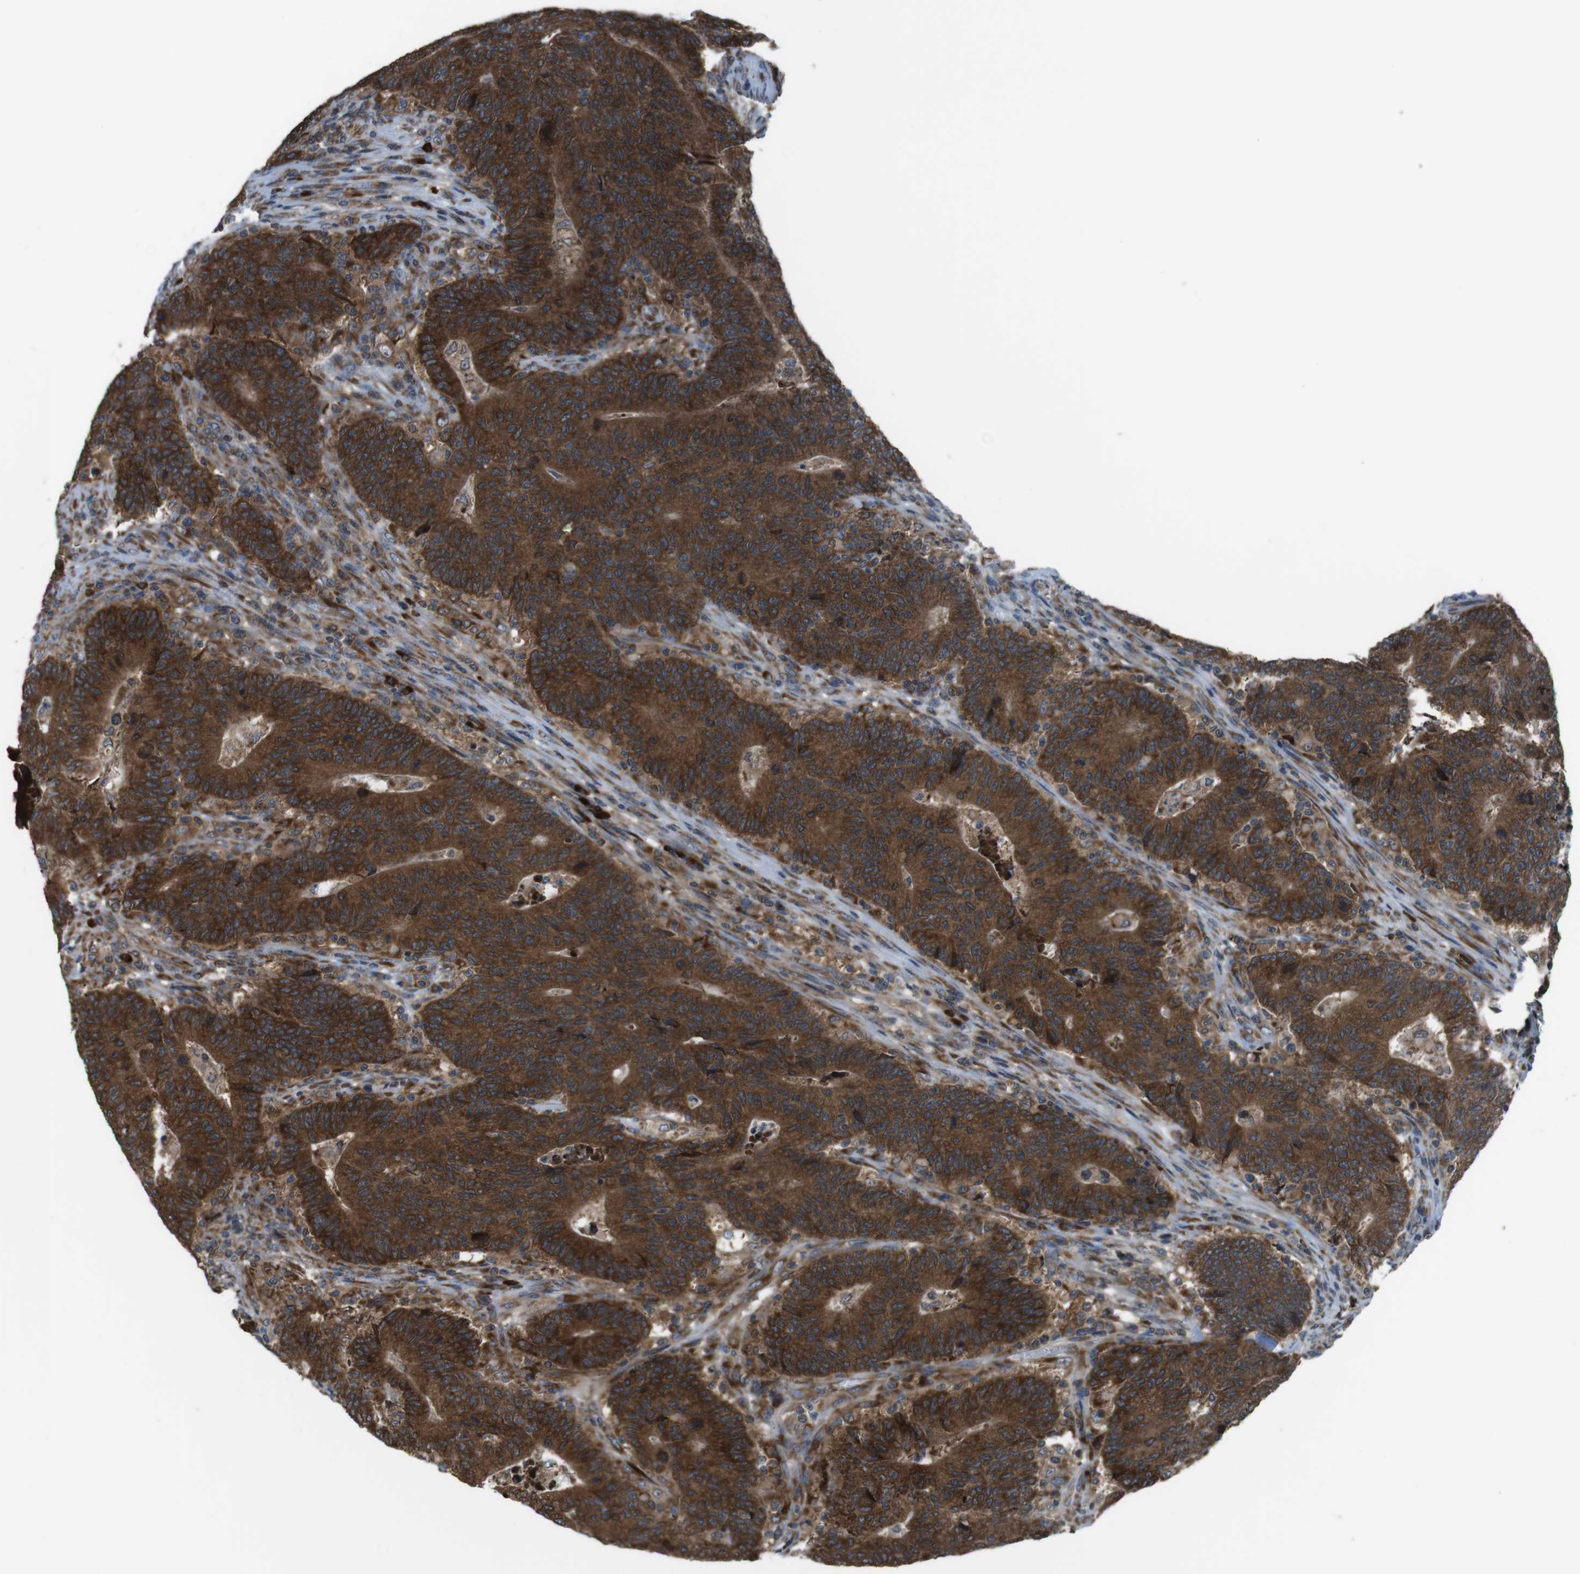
{"staining": {"intensity": "strong", "quantity": ">75%", "location": "cytoplasmic/membranous"}, "tissue": "colorectal cancer", "cell_type": "Tumor cells", "image_type": "cancer", "snomed": [{"axis": "morphology", "description": "Normal tissue, NOS"}, {"axis": "morphology", "description": "Adenocarcinoma, NOS"}, {"axis": "topography", "description": "Colon"}], "caption": "Tumor cells show strong cytoplasmic/membranous expression in approximately >75% of cells in colorectal cancer (adenocarcinoma).", "gene": "SSR3", "patient": {"sex": "female", "age": 75}}